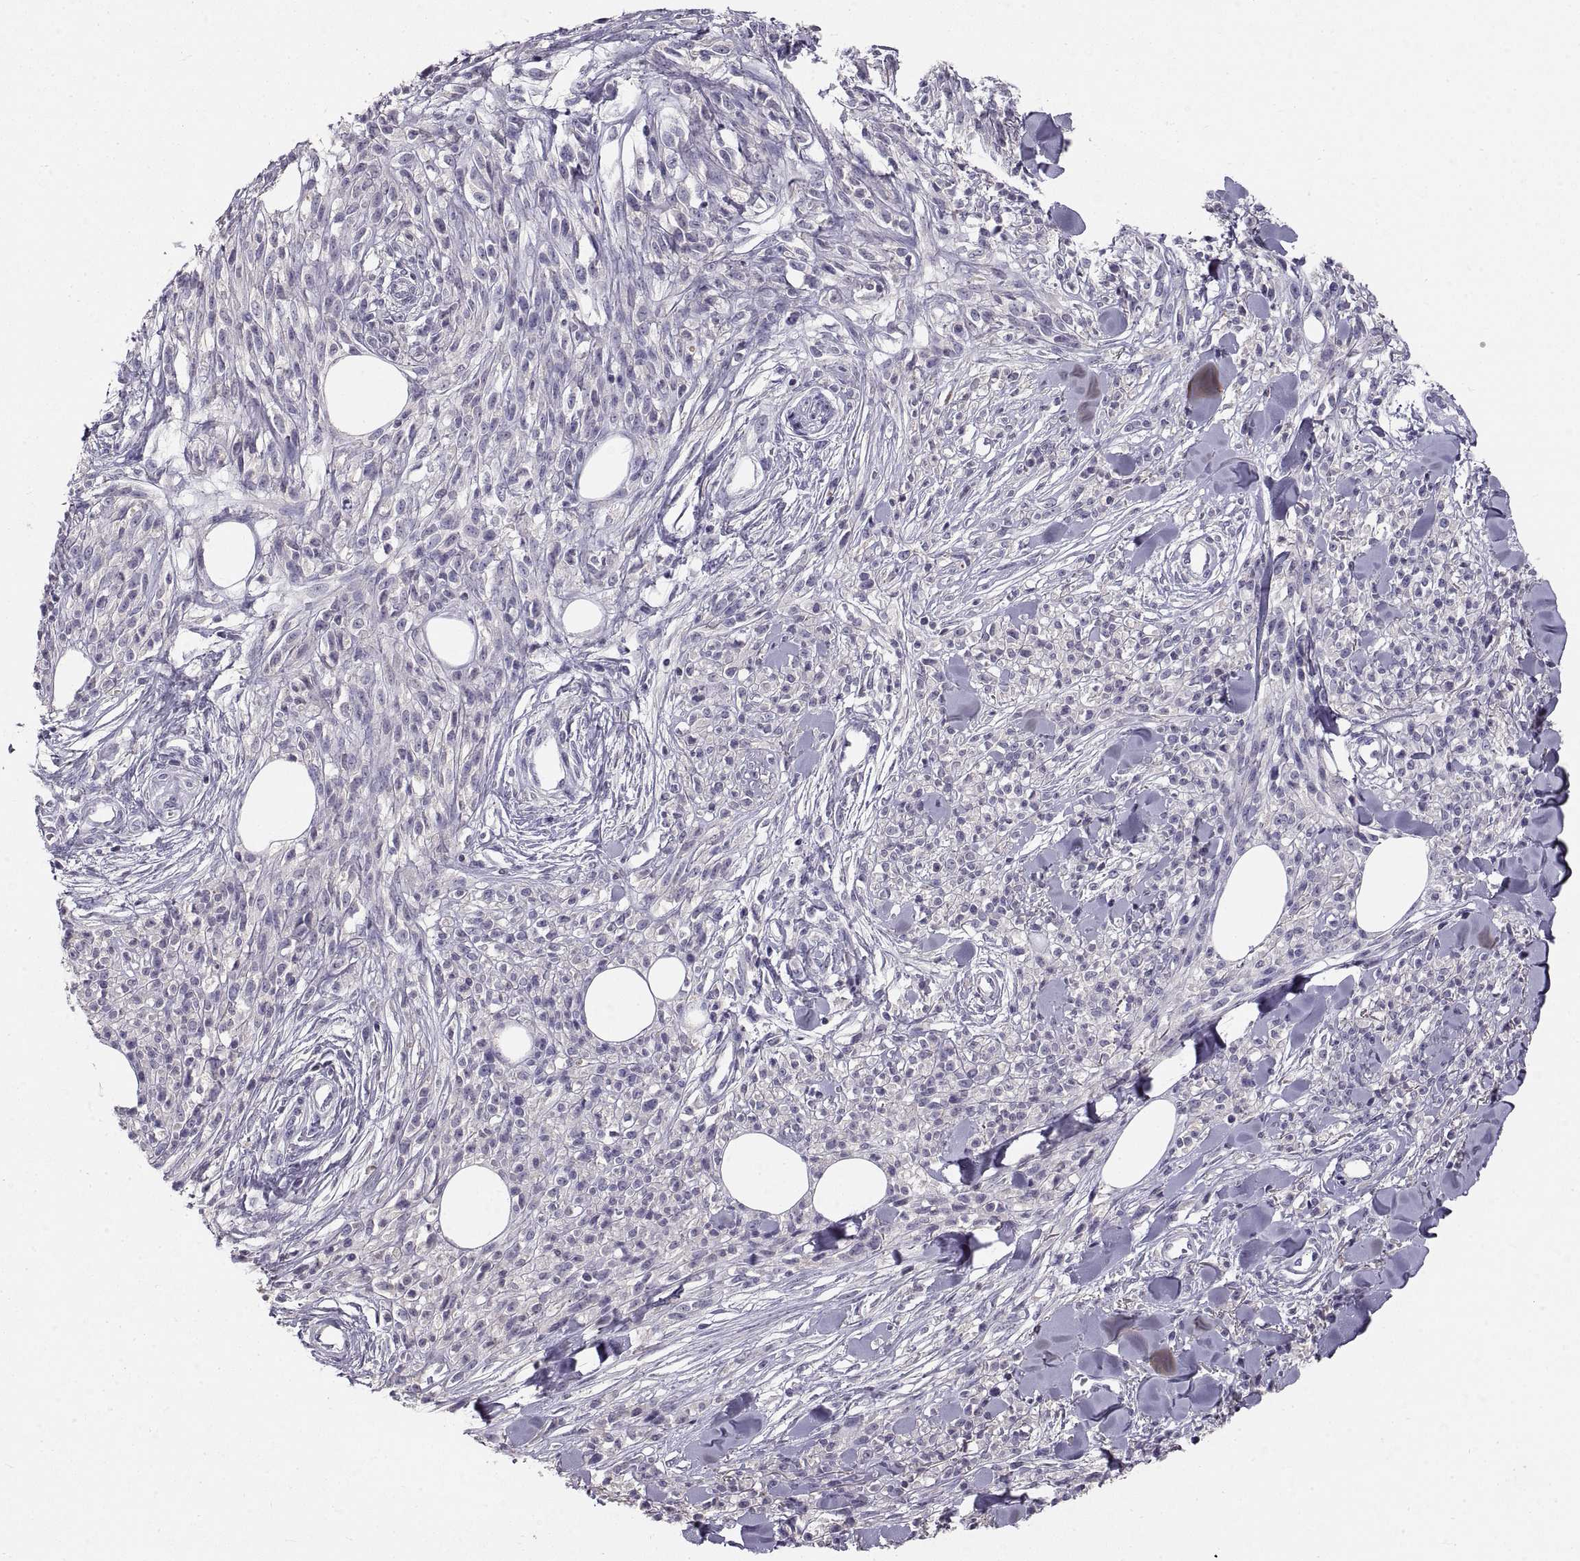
{"staining": {"intensity": "negative", "quantity": "none", "location": "none"}, "tissue": "melanoma", "cell_type": "Tumor cells", "image_type": "cancer", "snomed": [{"axis": "morphology", "description": "Malignant melanoma, NOS"}, {"axis": "topography", "description": "Skin"}, {"axis": "topography", "description": "Skin of trunk"}], "caption": "Protein analysis of melanoma shows no significant expression in tumor cells.", "gene": "ADAM32", "patient": {"sex": "male", "age": 74}}